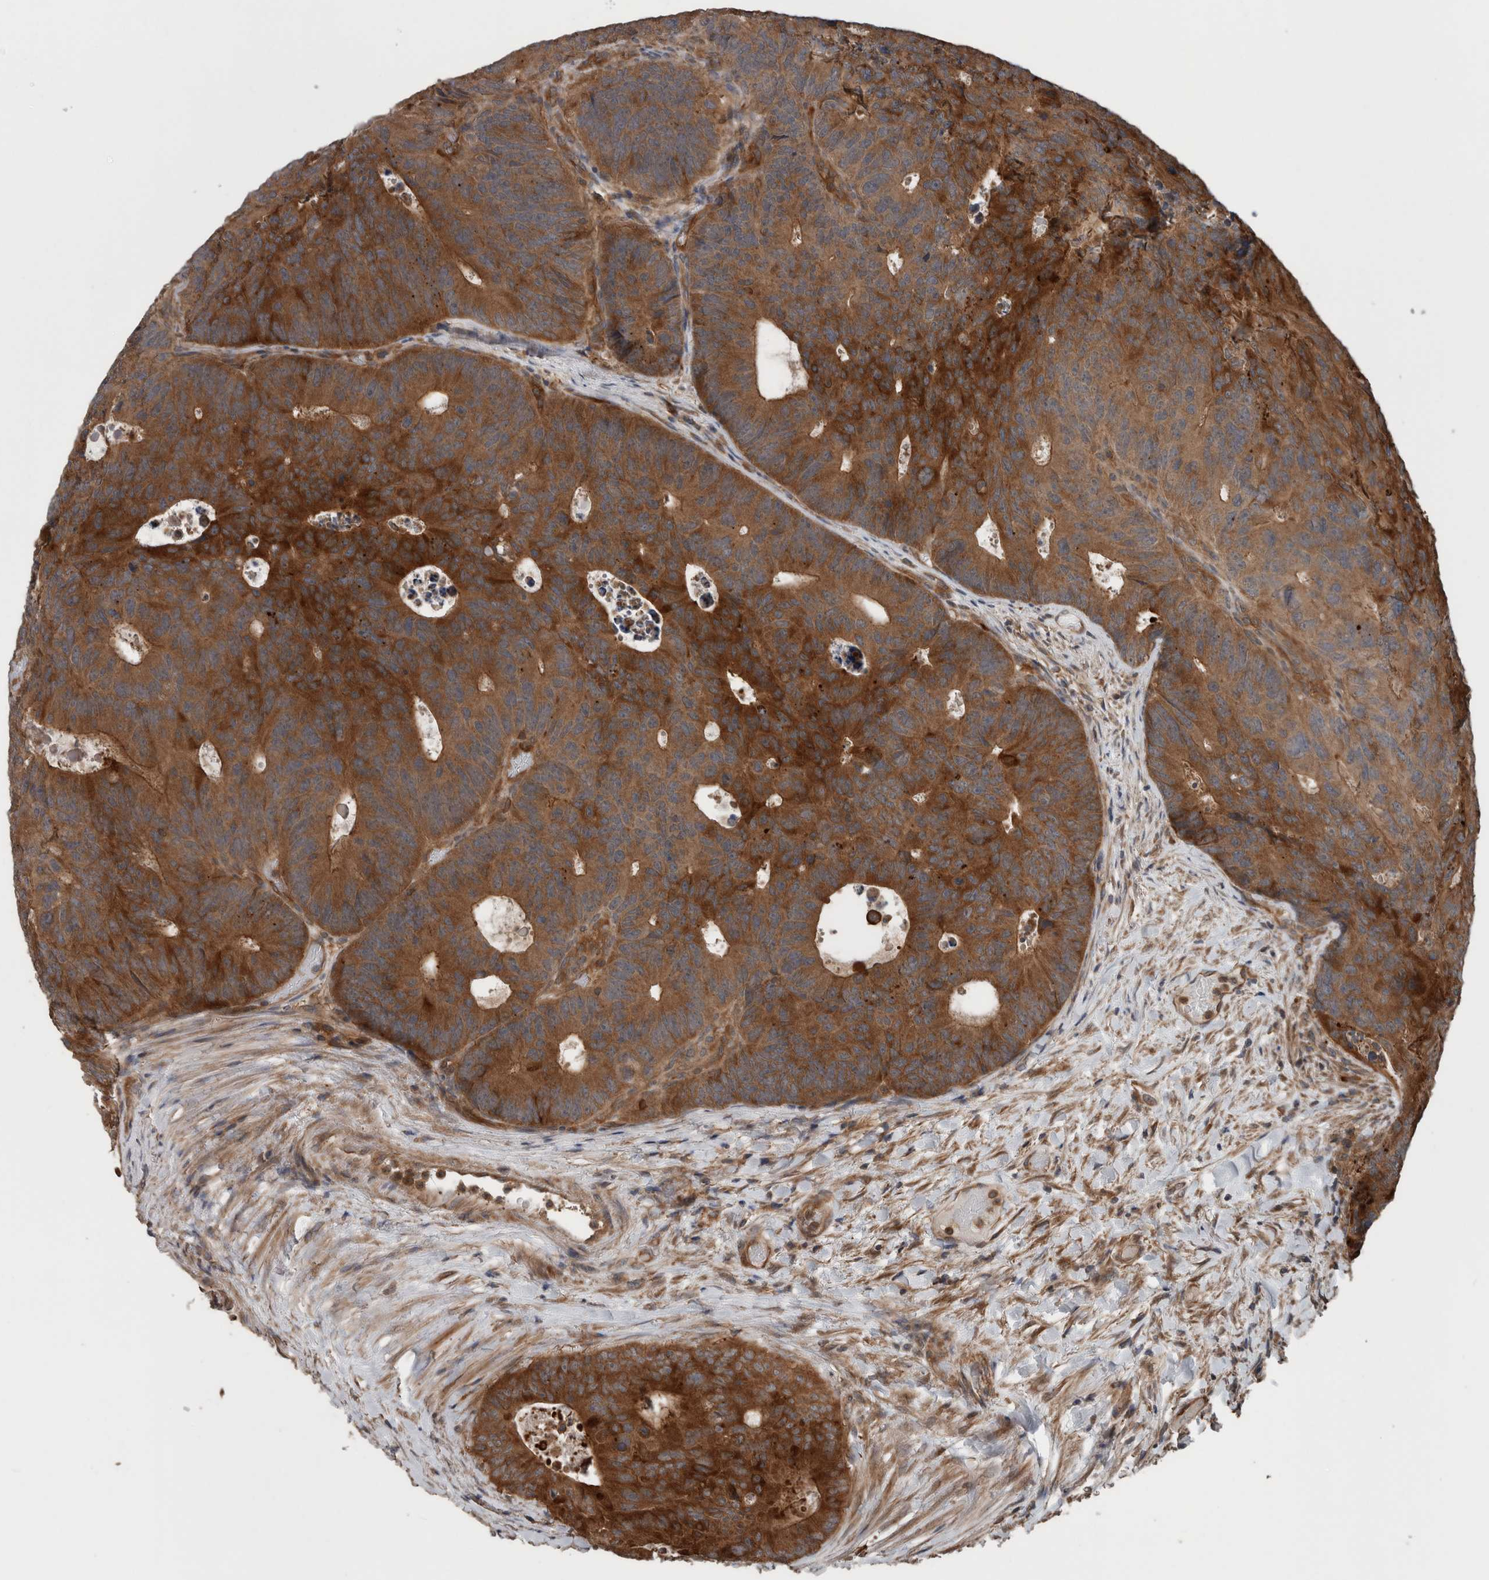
{"staining": {"intensity": "strong", "quantity": ">75%", "location": "cytoplasmic/membranous"}, "tissue": "colorectal cancer", "cell_type": "Tumor cells", "image_type": "cancer", "snomed": [{"axis": "morphology", "description": "Adenocarcinoma, NOS"}, {"axis": "topography", "description": "Colon"}], "caption": "Adenocarcinoma (colorectal) stained for a protein reveals strong cytoplasmic/membranous positivity in tumor cells. The protein is stained brown, and the nuclei are stained in blue (DAB IHC with brightfield microscopy, high magnification).", "gene": "RIOK3", "patient": {"sex": "male", "age": 87}}